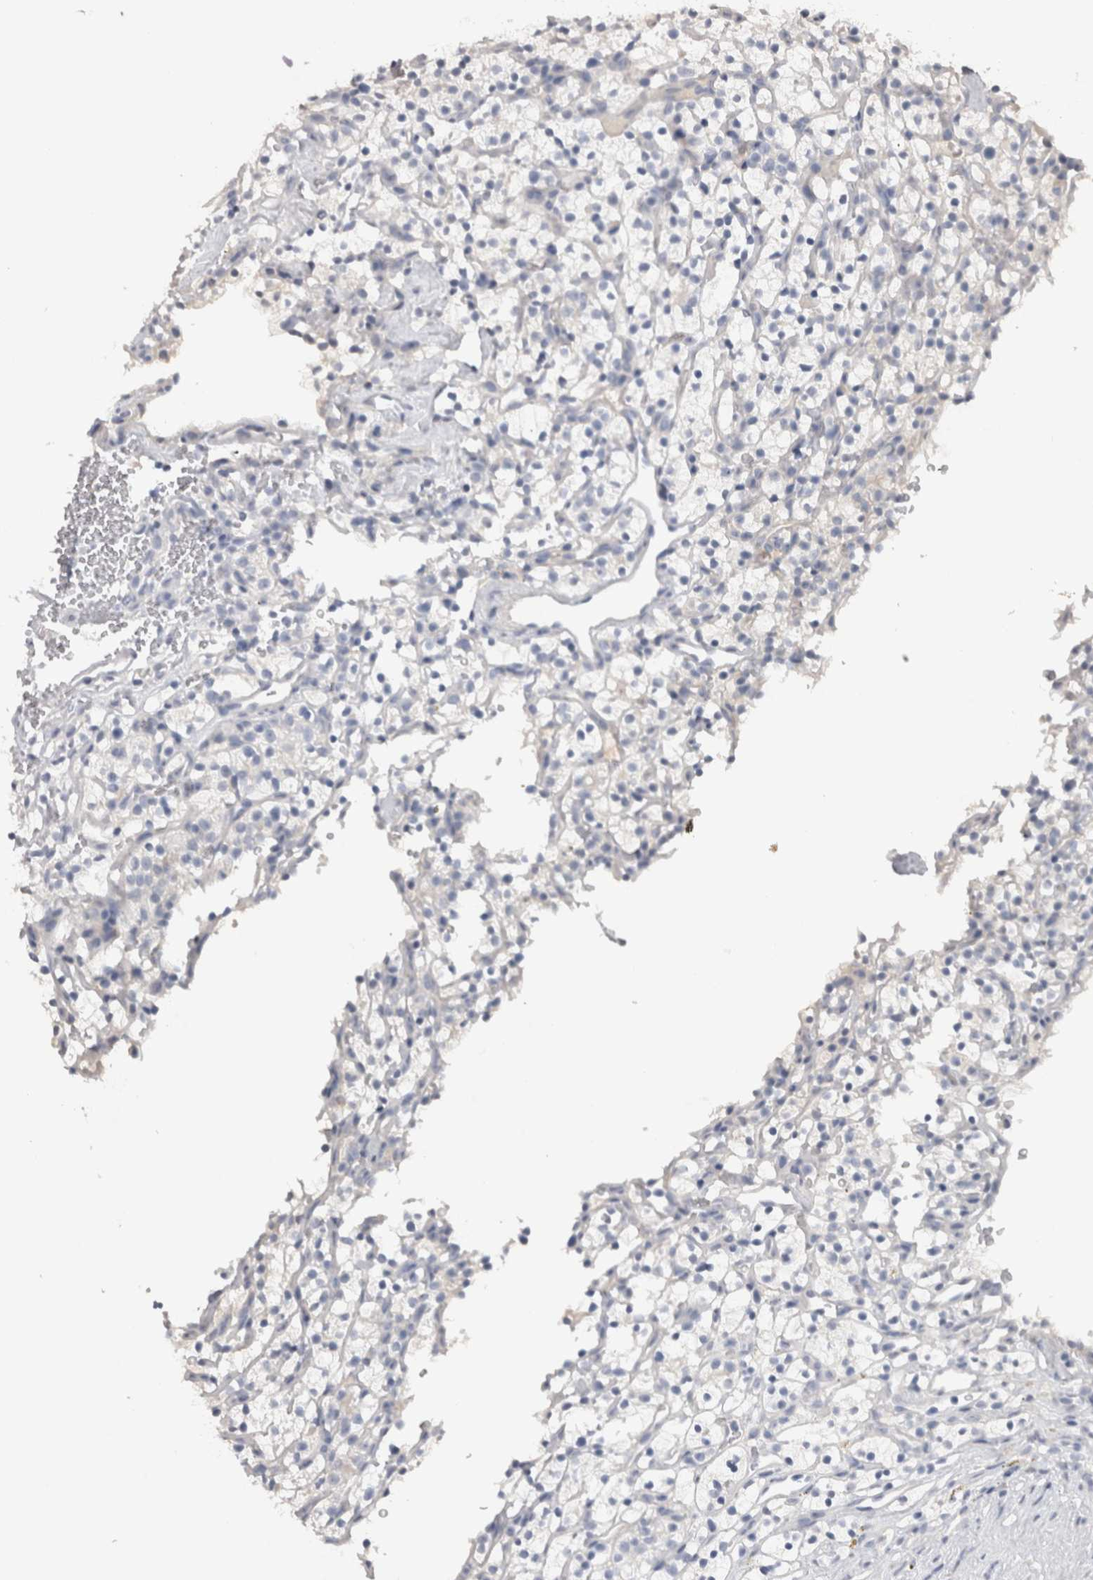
{"staining": {"intensity": "negative", "quantity": "none", "location": "none"}, "tissue": "renal cancer", "cell_type": "Tumor cells", "image_type": "cancer", "snomed": [{"axis": "morphology", "description": "Adenocarcinoma, NOS"}, {"axis": "topography", "description": "Kidney"}], "caption": "This histopathology image is of renal cancer stained with immunohistochemistry (IHC) to label a protein in brown with the nuclei are counter-stained blue. There is no expression in tumor cells.", "gene": "ADAM2", "patient": {"sex": "female", "age": 57}}